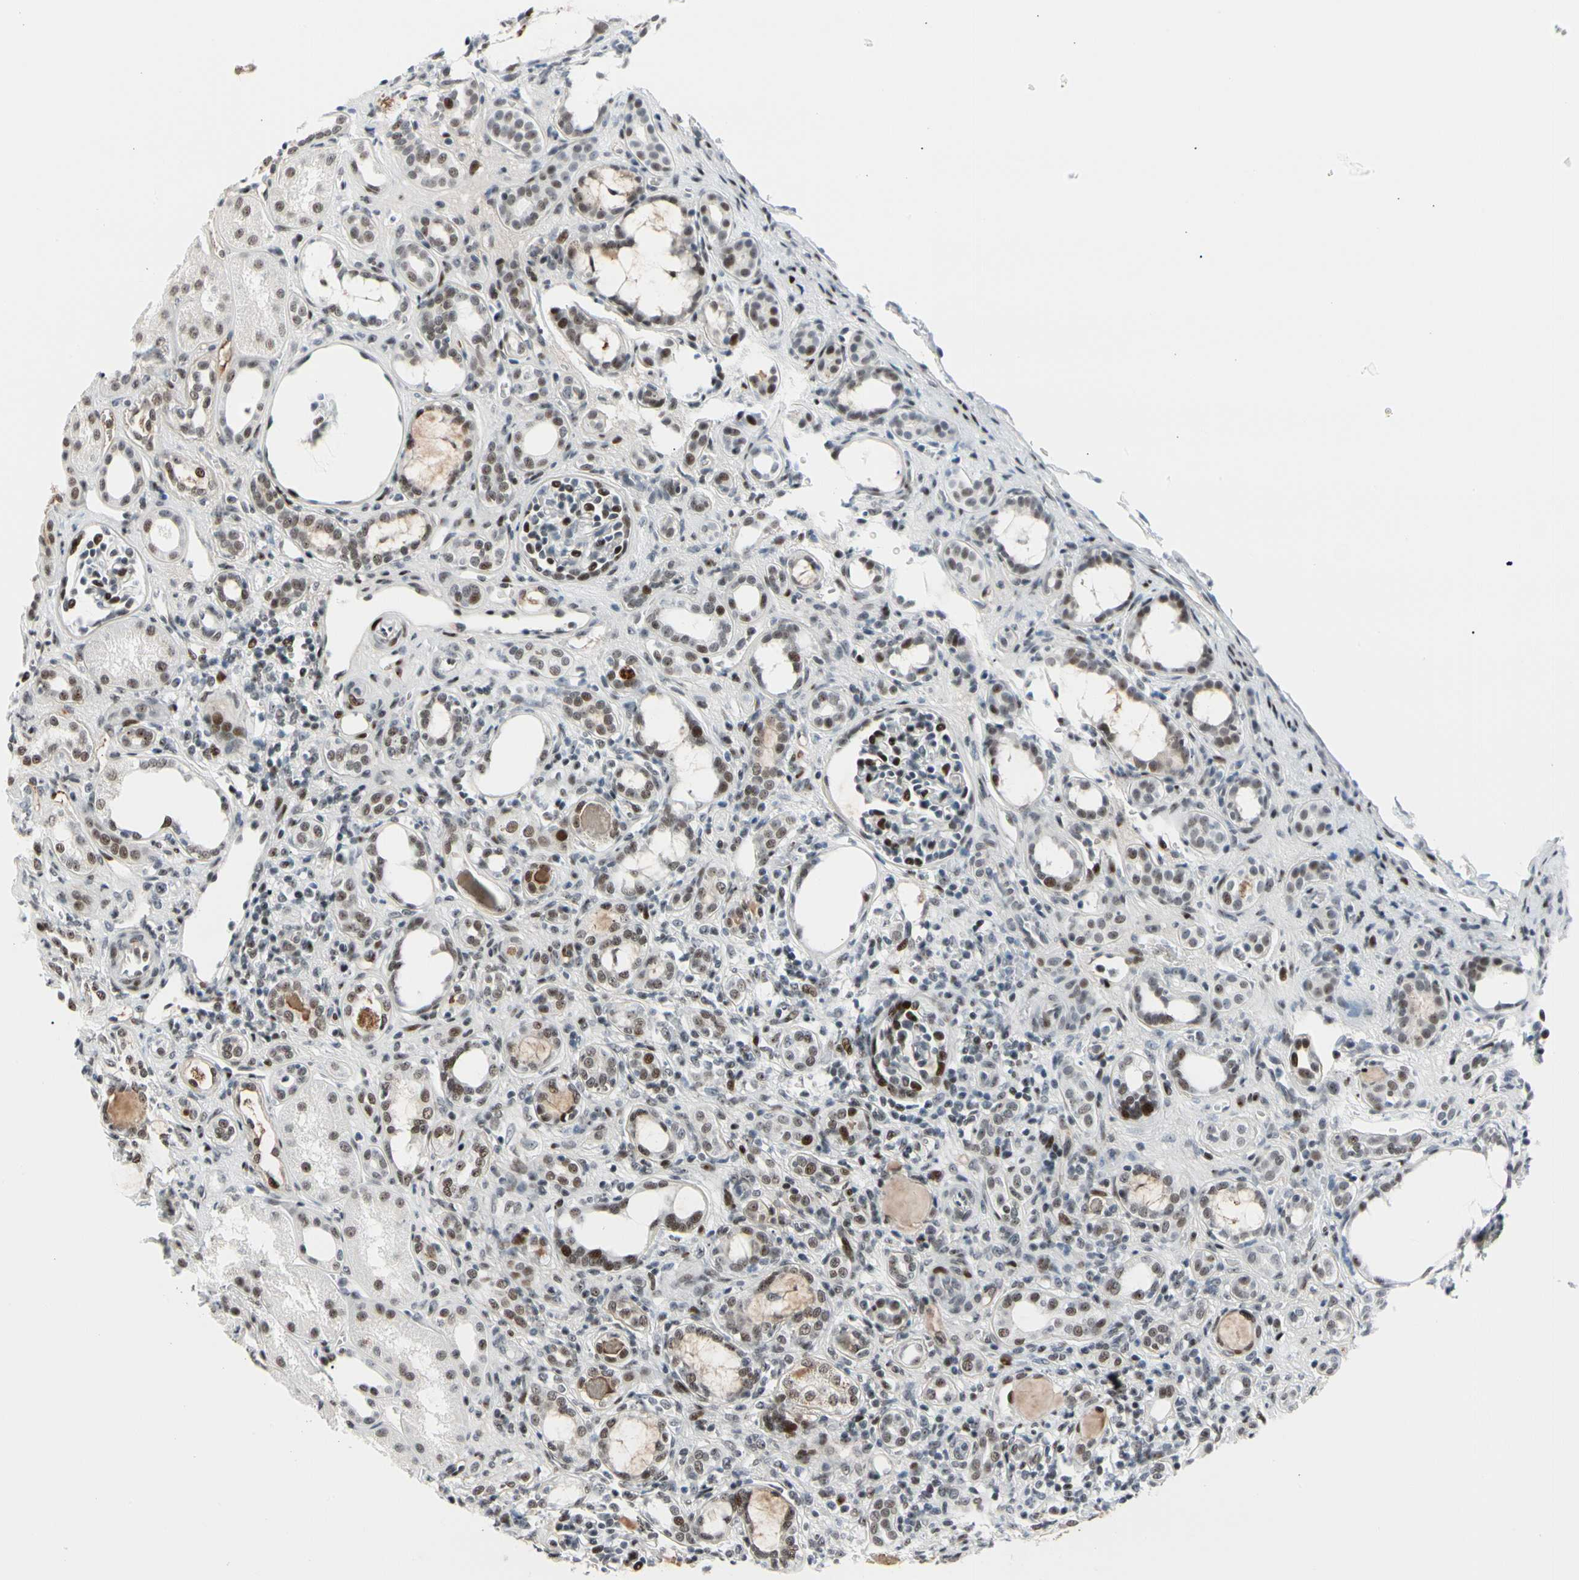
{"staining": {"intensity": "moderate", "quantity": "25%-75%", "location": "nuclear"}, "tissue": "kidney", "cell_type": "Cells in glomeruli", "image_type": "normal", "snomed": [{"axis": "morphology", "description": "Normal tissue, NOS"}, {"axis": "topography", "description": "Kidney"}], "caption": "An image of kidney stained for a protein displays moderate nuclear brown staining in cells in glomeruli.", "gene": "FOXO3", "patient": {"sex": "male", "age": 7}}